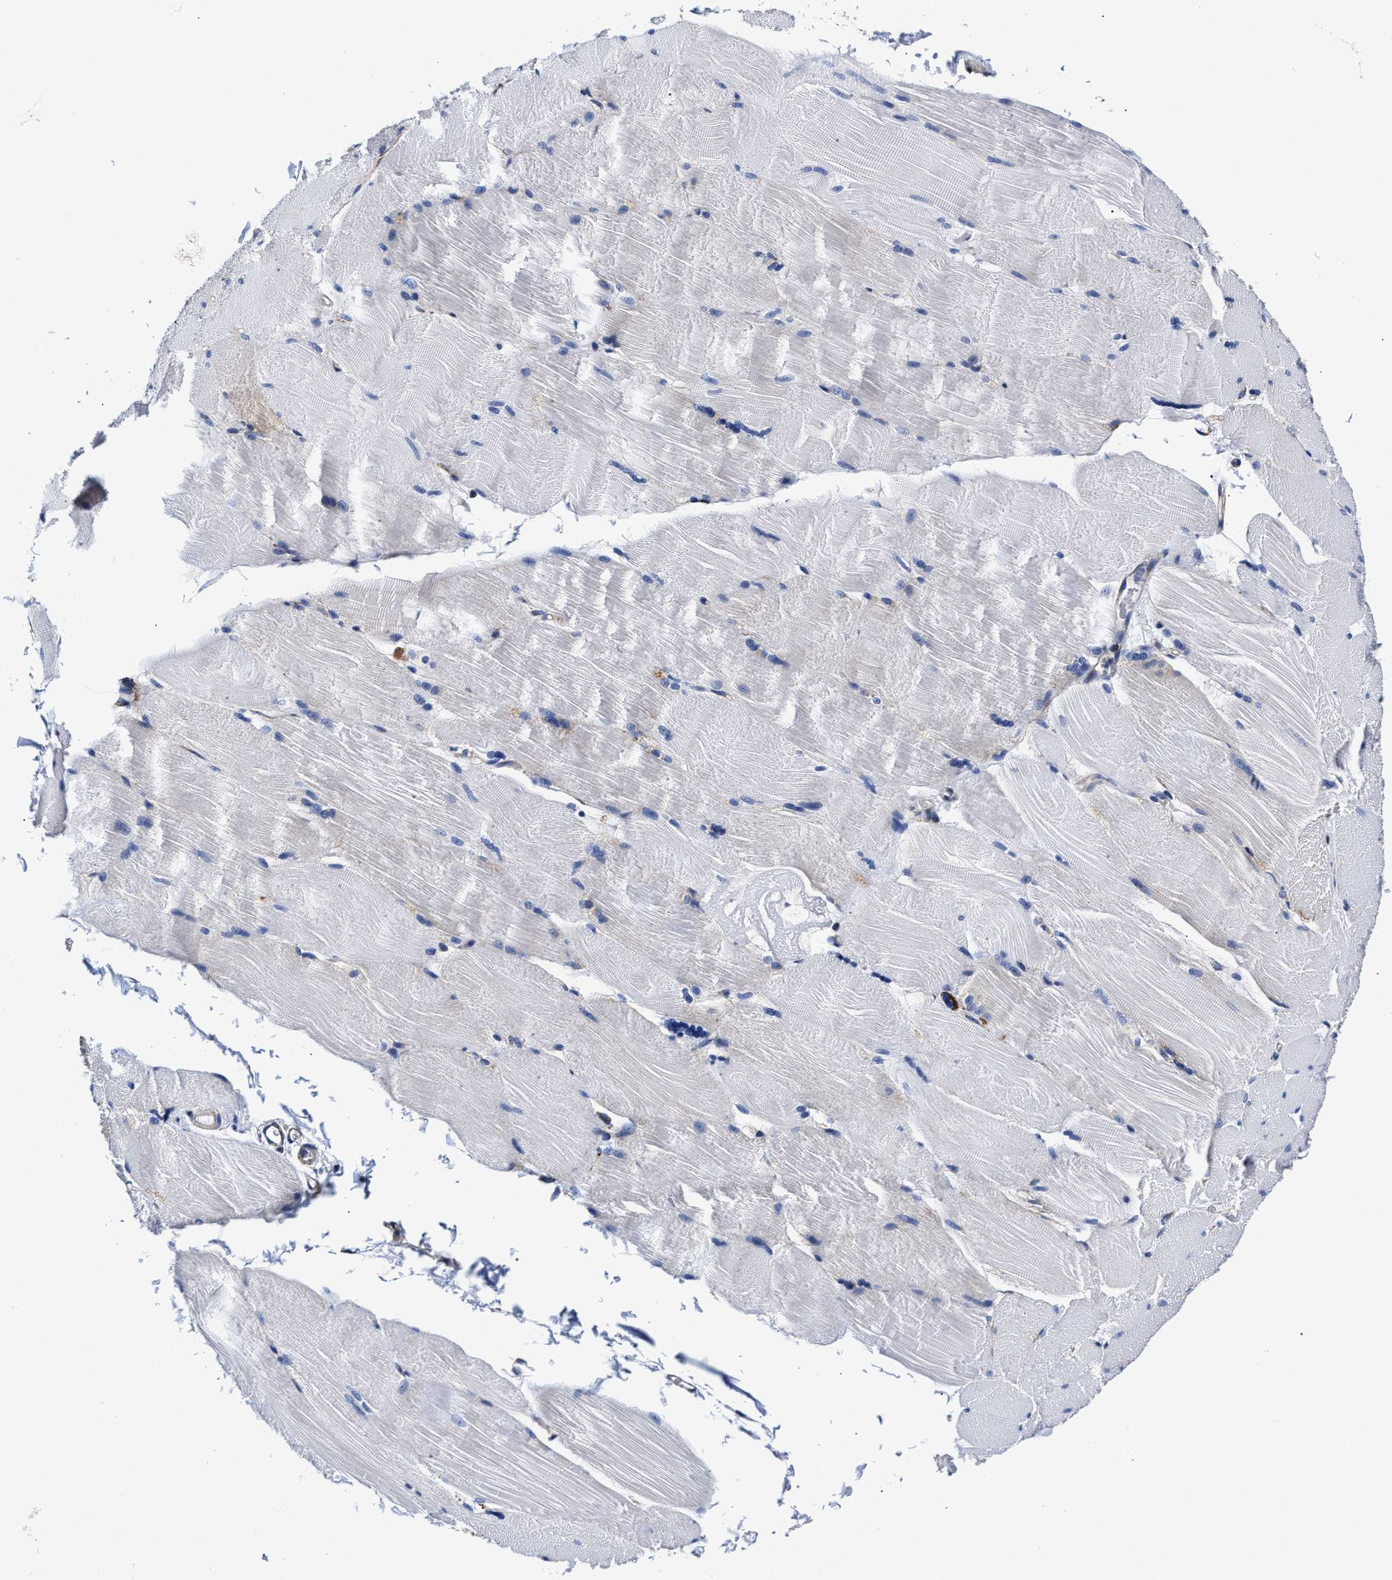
{"staining": {"intensity": "negative", "quantity": "none", "location": "none"}, "tissue": "skeletal muscle", "cell_type": "Myocytes", "image_type": "normal", "snomed": [{"axis": "morphology", "description": "Normal tissue, NOS"}, {"axis": "topography", "description": "Skin"}, {"axis": "topography", "description": "Skeletal muscle"}], "caption": "This is a photomicrograph of immunohistochemistry staining of benign skeletal muscle, which shows no positivity in myocytes. (IHC, brightfield microscopy, high magnification).", "gene": "HINT2", "patient": {"sex": "male", "age": 83}}